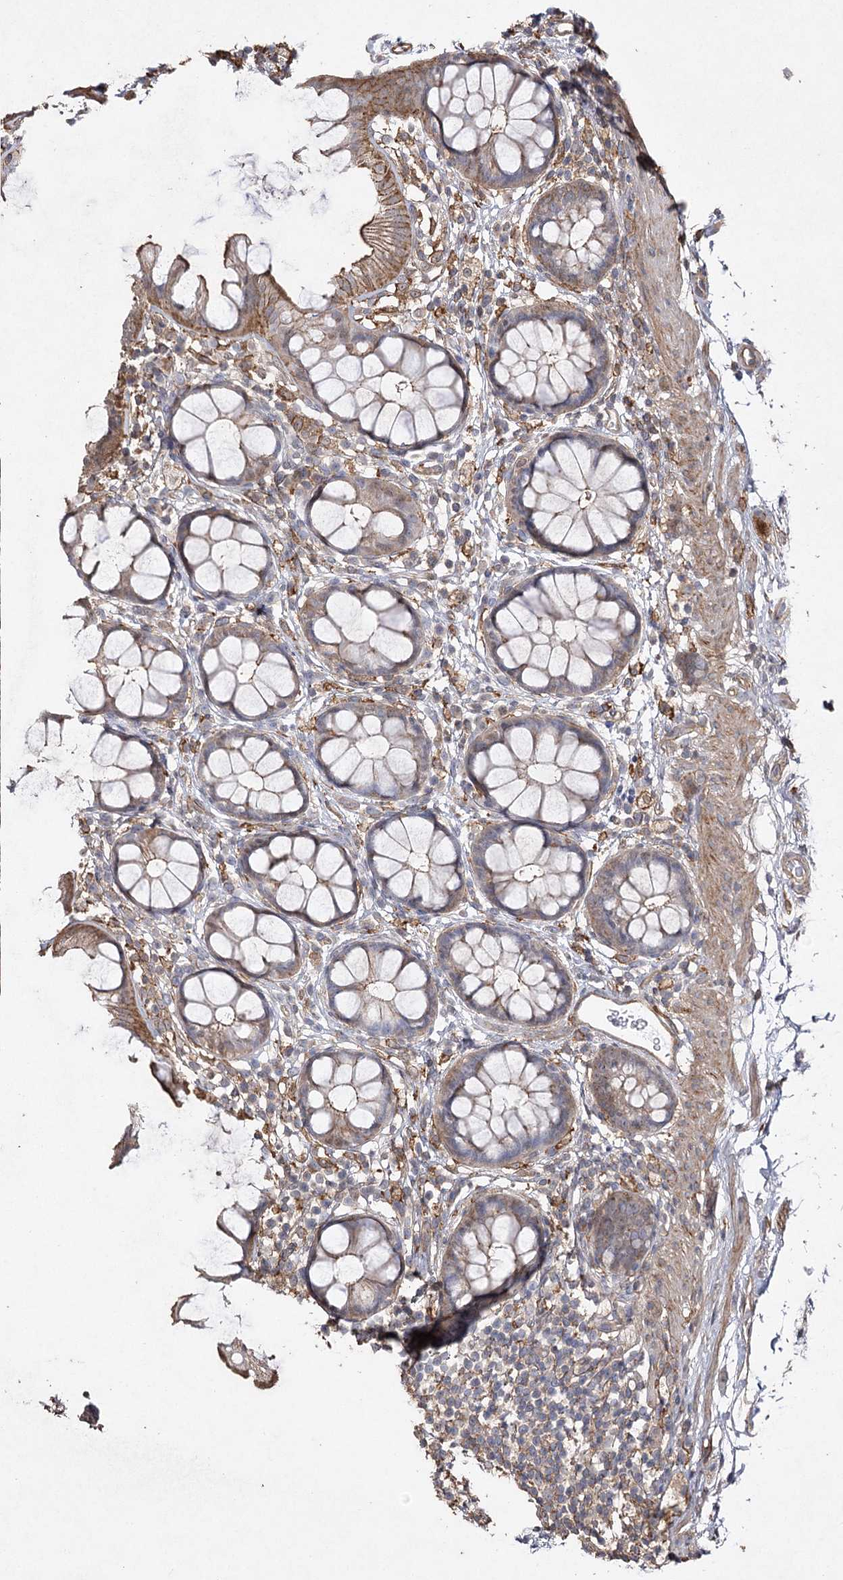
{"staining": {"intensity": "moderate", "quantity": "<25%", "location": "cytoplasmic/membranous"}, "tissue": "rectum", "cell_type": "Glandular cells", "image_type": "normal", "snomed": [{"axis": "morphology", "description": "Normal tissue, NOS"}, {"axis": "topography", "description": "Rectum"}], "caption": "Immunohistochemical staining of unremarkable human rectum shows <25% levels of moderate cytoplasmic/membranous protein expression in about <25% of glandular cells.", "gene": "OBSL1", "patient": {"sex": "female", "age": 65}}